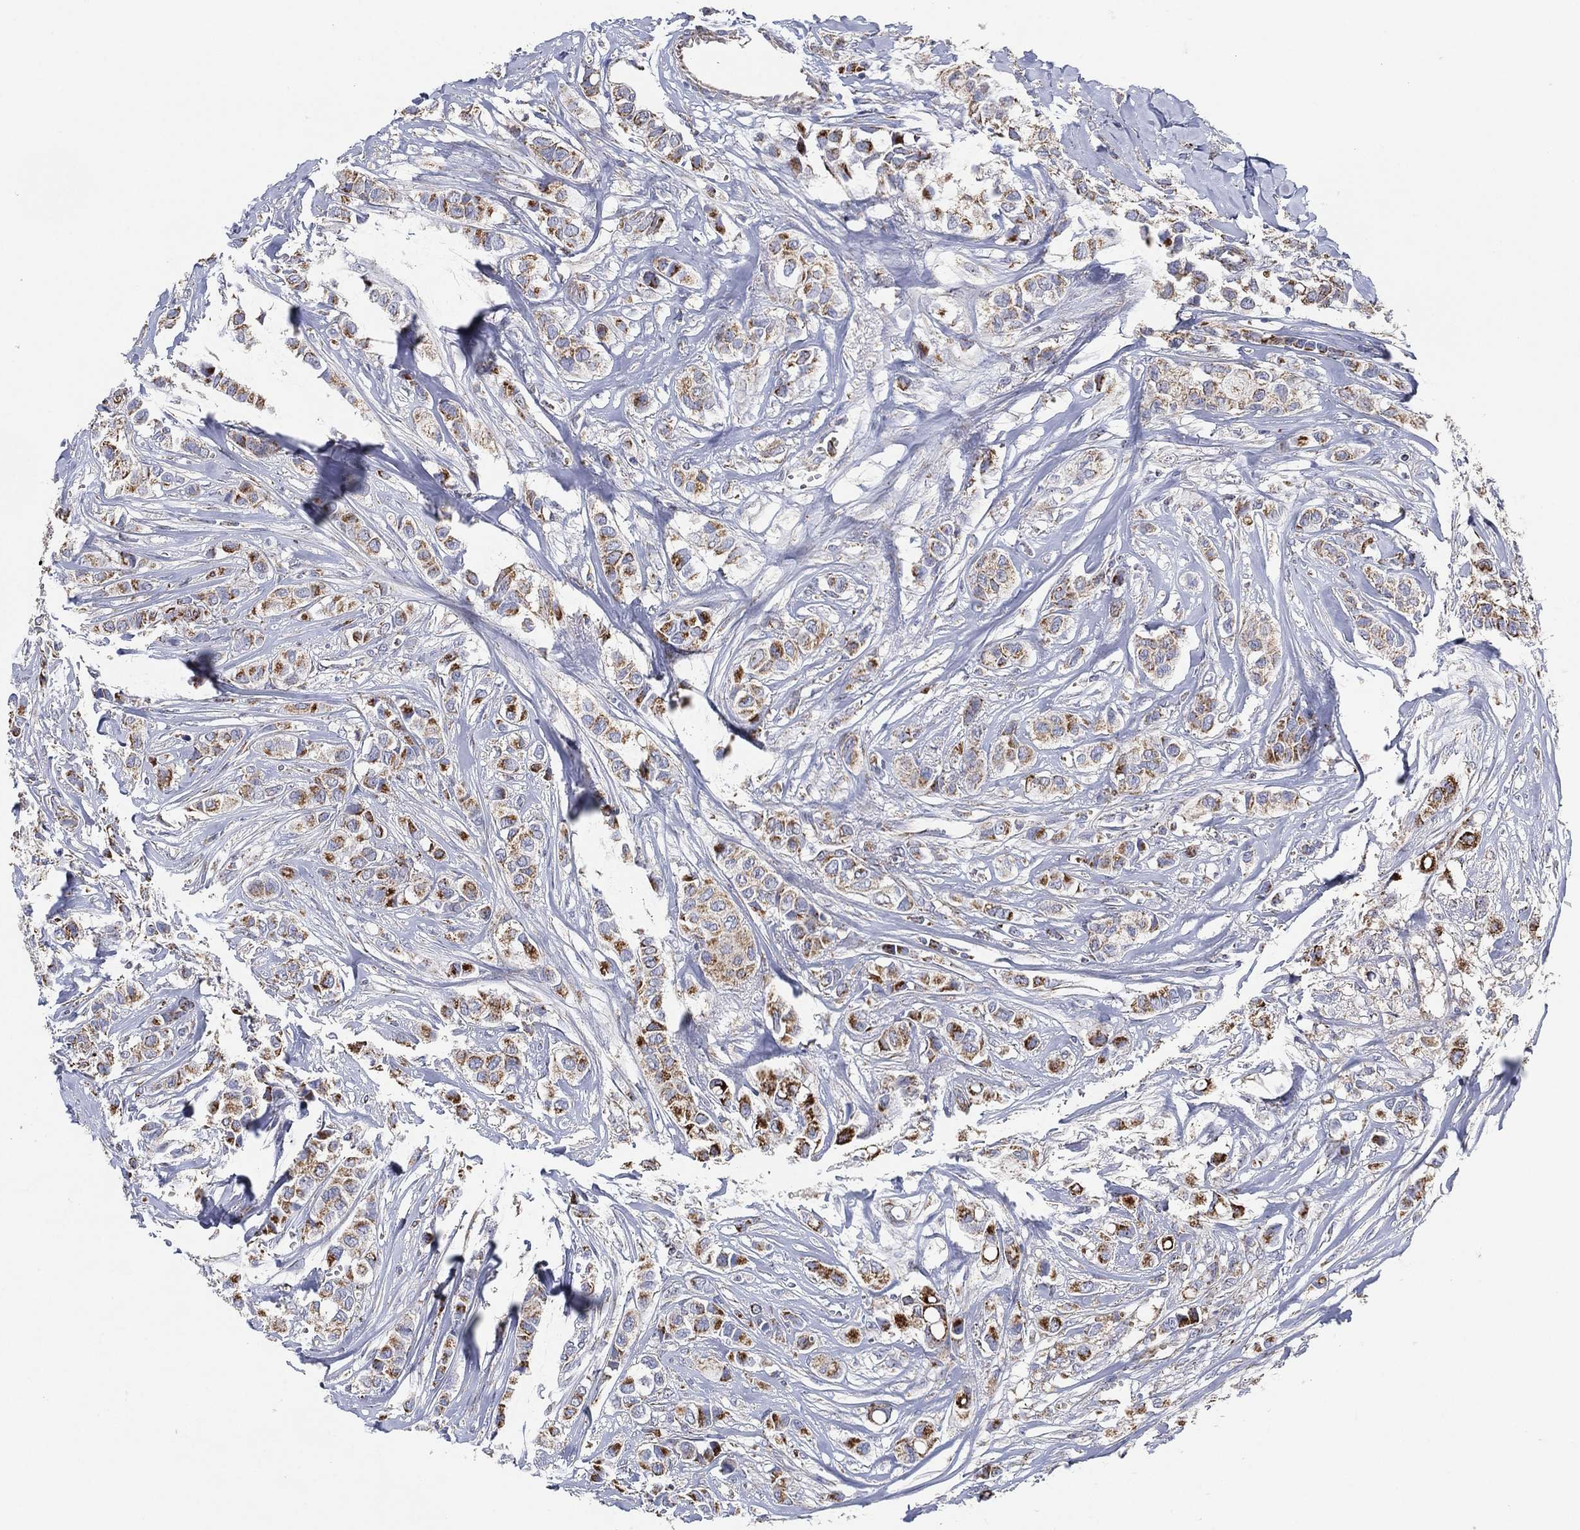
{"staining": {"intensity": "strong", "quantity": ">75%", "location": "cytoplasmic/membranous"}, "tissue": "breast cancer", "cell_type": "Tumor cells", "image_type": "cancer", "snomed": [{"axis": "morphology", "description": "Duct carcinoma"}, {"axis": "topography", "description": "Breast"}], "caption": "IHC of human breast cancer (infiltrating ductal carcinoma) shows high levels of strong cytoplasmic/membranous positivity in approximately >75% of tumor cells.", "gene": "GCAT", "patient": {"sex": "female", "age": 85}}